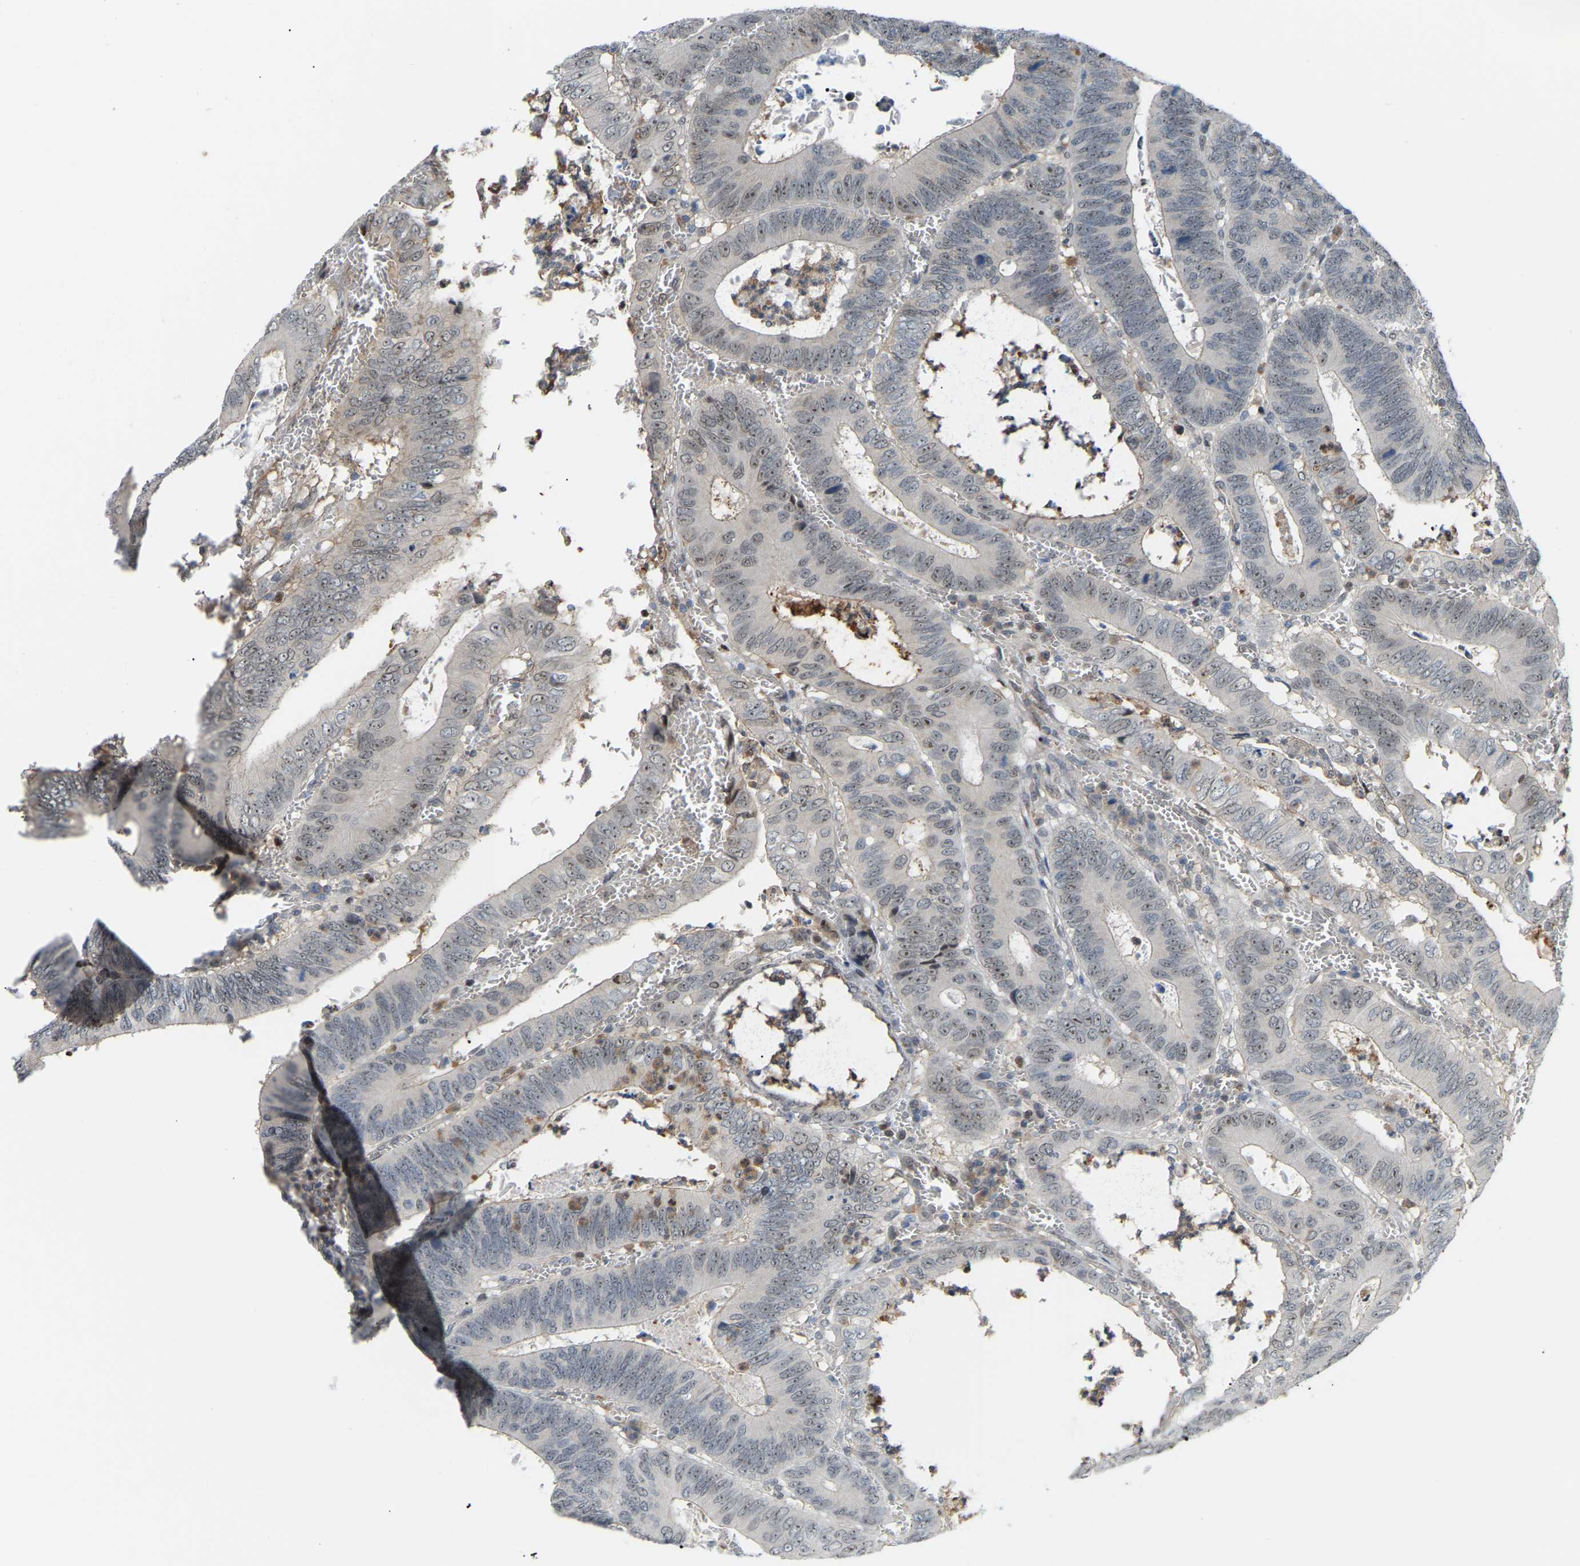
{"staining": {"intensity": "moderate", "quantity": "25%-75%", "location": "nuclear"}, "tissue": "colorectal cancer", "cell_type": "Tumor cells", "image_type": "cancer", "snomed": [{"axis": "morphology", "description": "Inflammation, NOS"}, {"axis": "morphology", "description": "Adenocarcinoma, NOS"}, {"axis": "topography", "description": "Colon"}], "caption": "IHC staining of colorectal cancer, which displays medium levels of moderate nuclear staining in about 25%-75% of tumor cells indicating moderate nuclear protein expression. The staining was performed using DAB (3,3'-diaminobenzidine) (brown) for protein detection and nuclei were counterstained in hematoxylin (blue).", "gene": "CROT", "patient": {"sex": "male", "age": 72}}